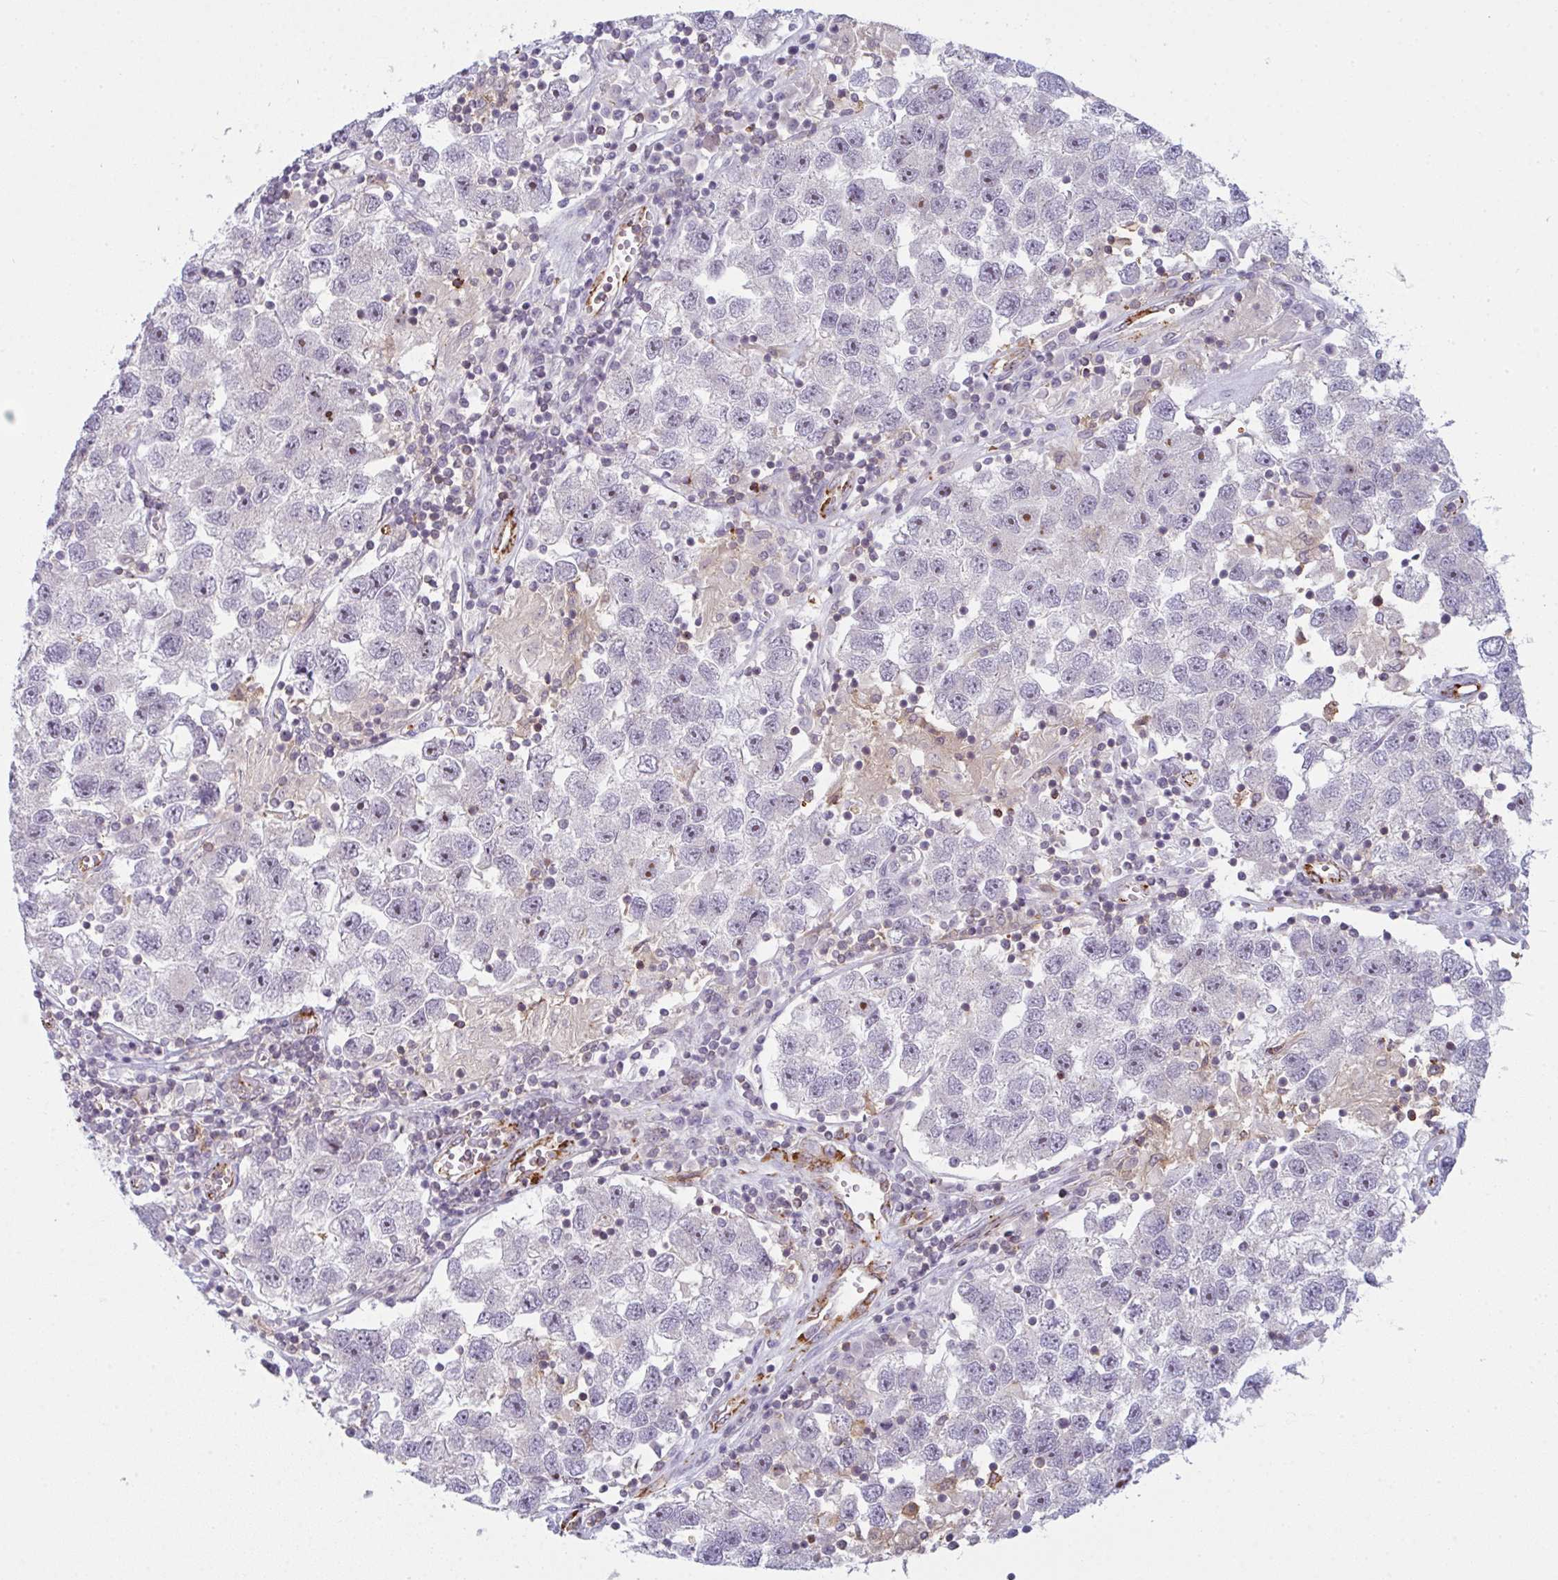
{"staining": {"intensity": "negative", "quantity": "none", "location": "none"}, "tissue": "testis cancer", "cell_type": "Tumor cells", "image_type": "cancer", "snomed": [{"axis": "morphology", "description": "Seminoma, NOS"}, {"axis": "topography", "description": "Testis"}], "caption": "Tumor cells show no significant positivity in testis cancer (seminoma).", "gene": "CD80", "patient": {"sex": "male", "age": 26}}